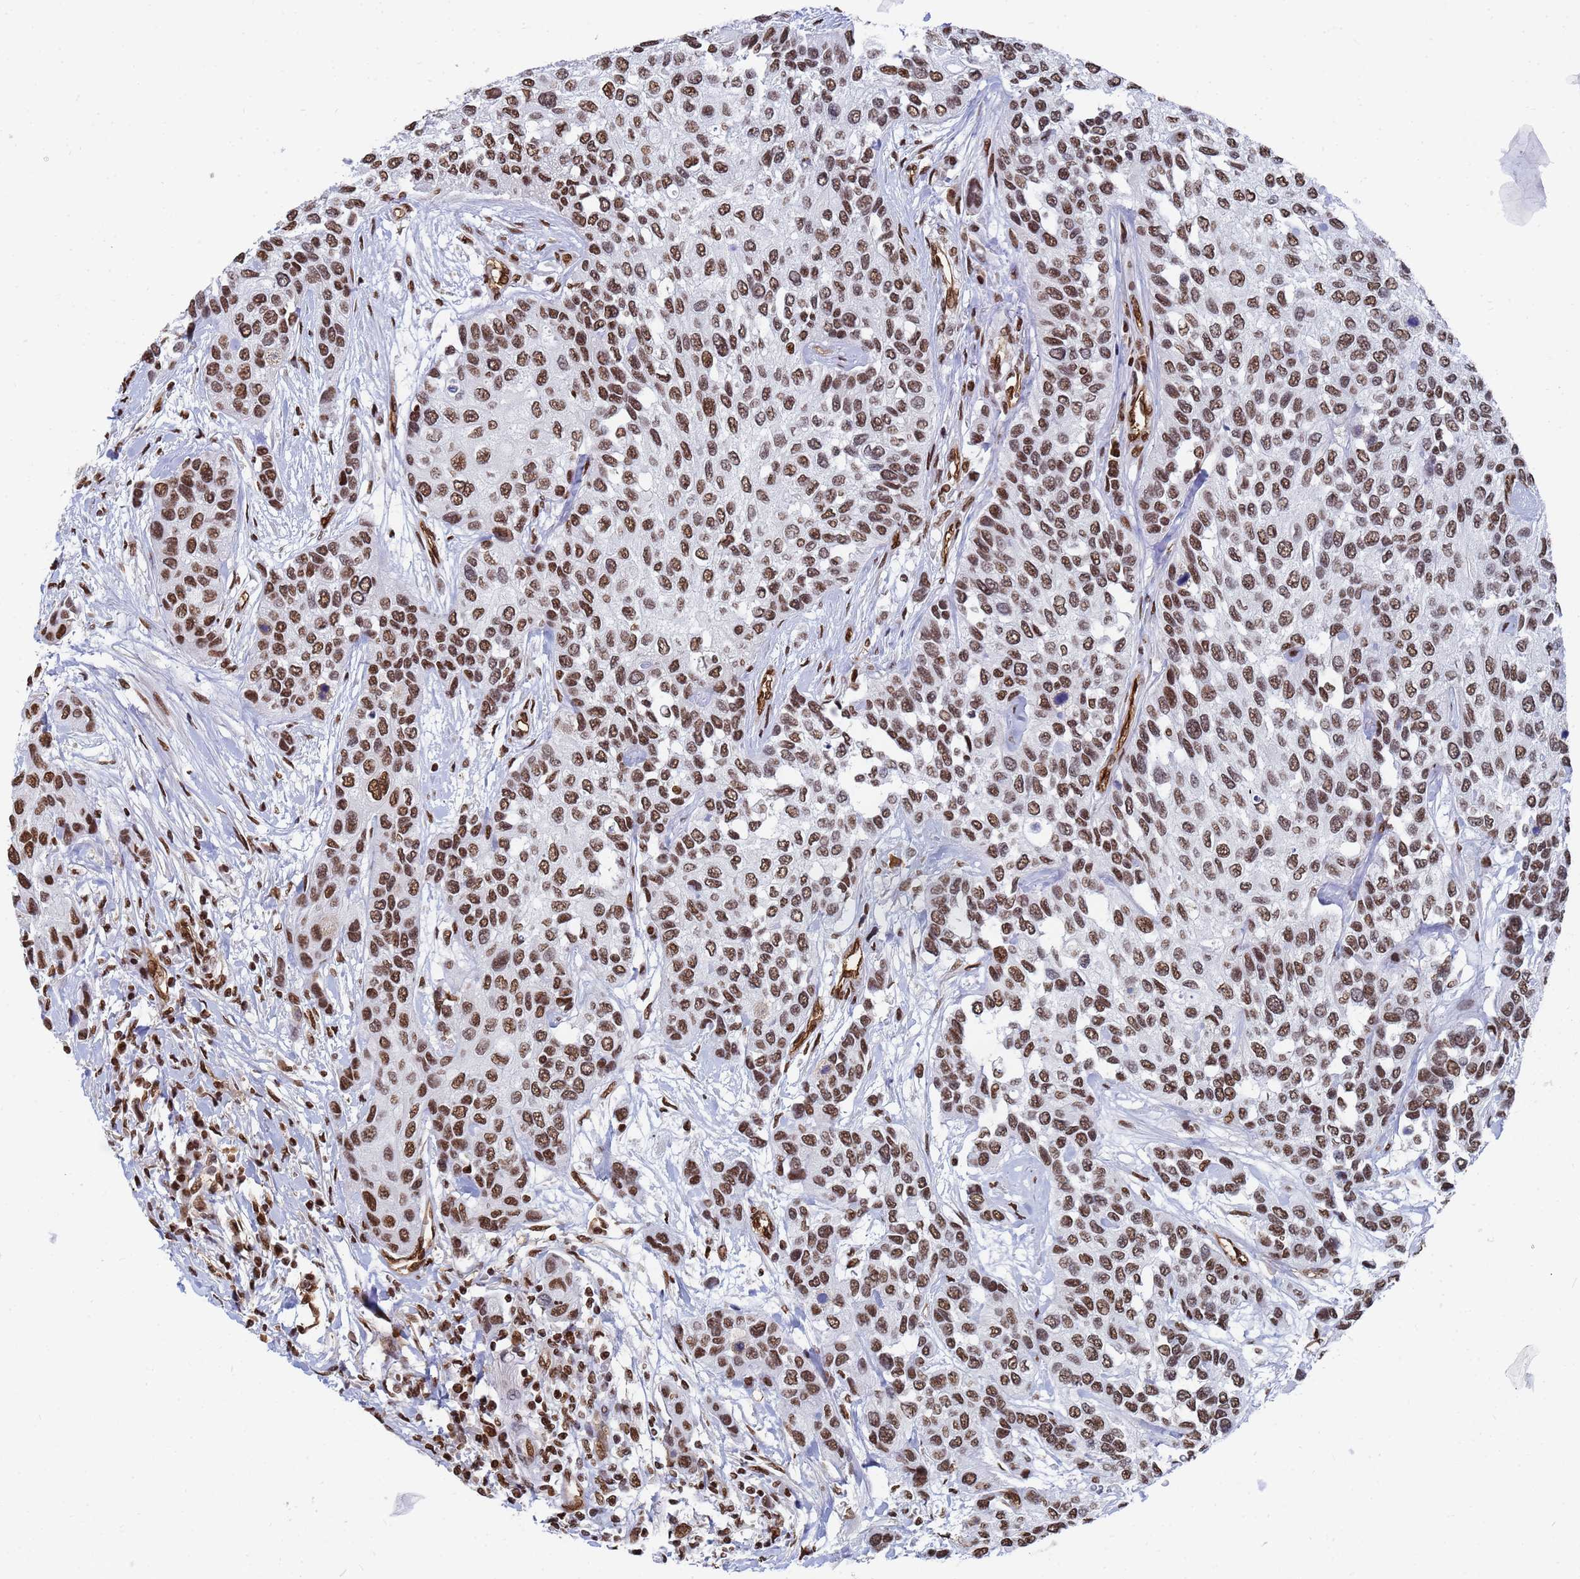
{"staining": {"intensity": "moderate", "quantity": ">75%", "location": "nuclear"}, "tissue": "urothelial cancer", "cell_type": "Tumor cells", "image_type": "cancer", "snomed": [{"axis": "morphology", "description": "Normal tissue, NOS"}, {"axis": "morphology", "description": "Urothelial carcinoma, High grade"}, {"axis": "topography", "description": "Vascular tissue"}, {"axis": "topography", "description": "Urinary bladder"}], "caption": "Immunohistochemistry (IHC) histopathology image of neoplastic tissue: urothelial cancer stained using immunohistochemistry shows medium levels of moderate protein expression localized specifically in the nuclear of tumor cells, appearing as a nuclear brown color.", "gene": "RAVER2", "patient": {"sex": "female", "age": 56}}